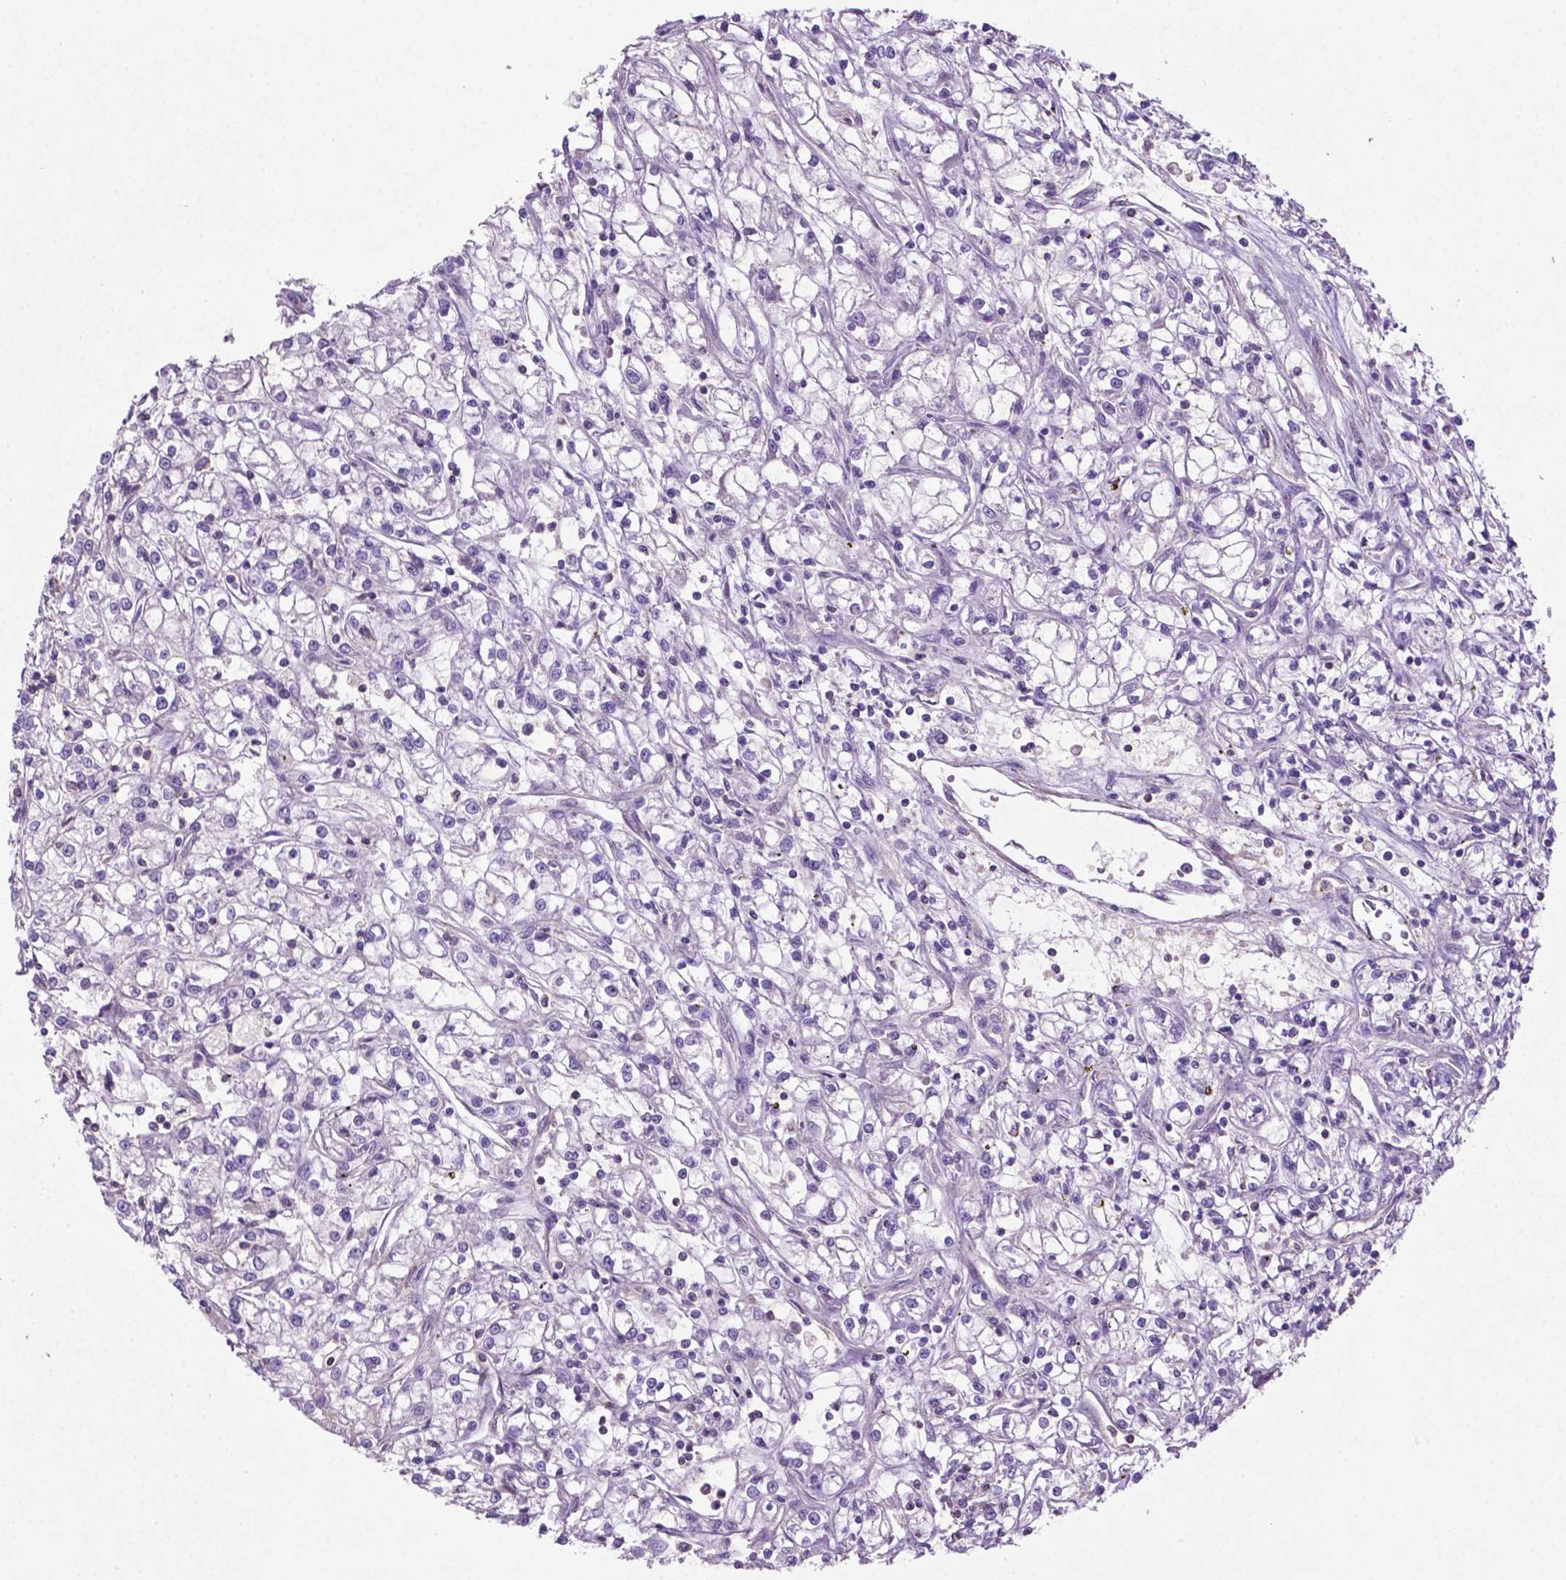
{"staining": {"intensity": "negative", "quantity": "none", "location": "none"}, "tissue": "renal cancer", "cell_type": "Tumor cells", "image_type": "cancer", "snomed": [{"axis": "morphology", "description": "Adenocarcinoma, NOS"}, {"axis": "topography", "description": "Kidney"}], "caption": "Tumor cells show no significant protein staining in renal adenocarcinoma. Nuclei are stained in blue.", "gene": "BMP4", "patient": {"sex": "female", "age": 59}}